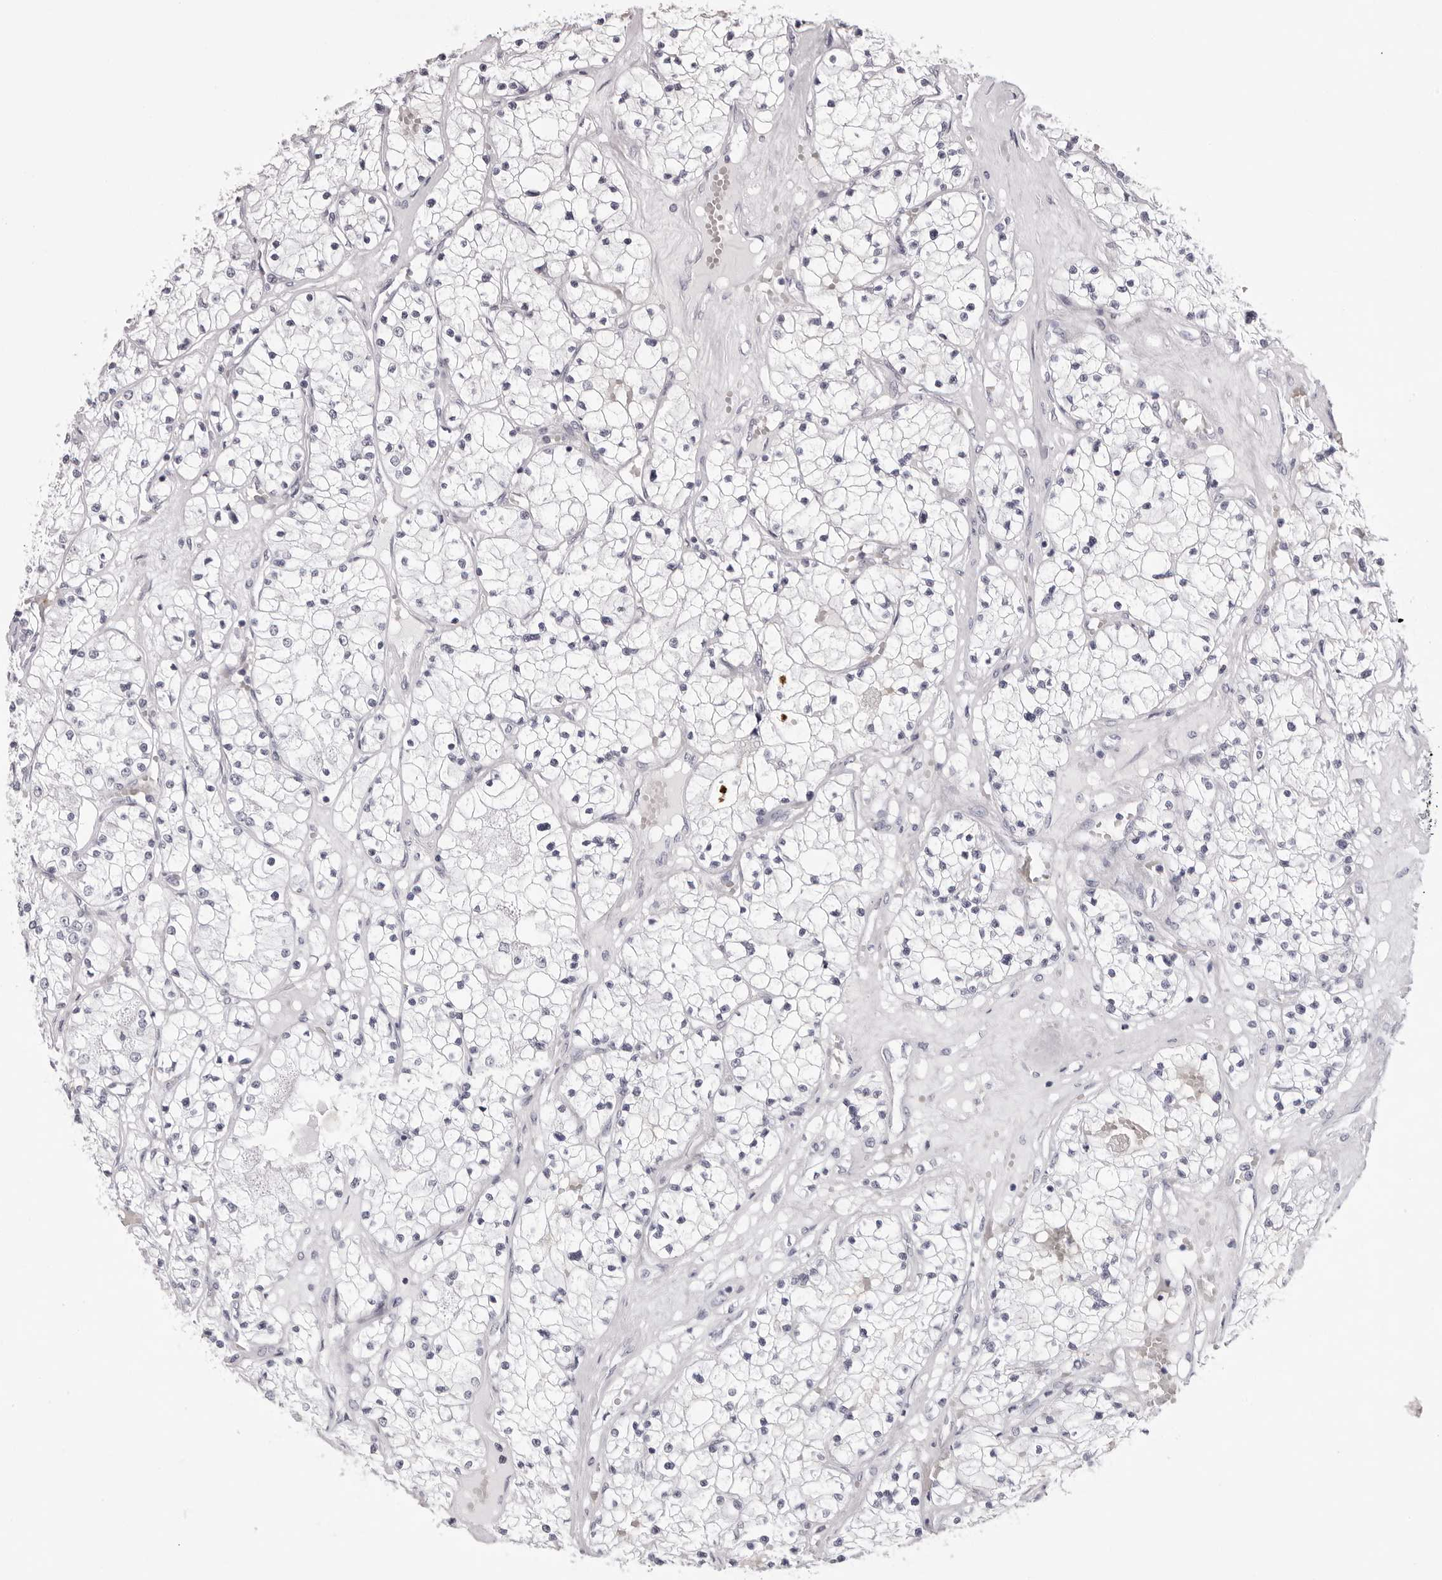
{"staining": {"intensity": "negative", "quantity": "none", "location": "none"}, "tissue": "renal cancer", "cell_type": "Tumor cells", "image_type": "cancer", "snomed": [{"axis": "morphology", "description": "Normal tissue, NOS"}, {"axis": "morphology", "description": "Adenocarcinoma, NOS"}, {"axis": "topography", "description": "Kidney"}], "caption": "Tumor cells are negative for brown protein staining in renal cancer (adenocarcinoma). The staining was performed using DAB (3,3'-diaminobenzidine) to visualize the protein expression in brown, while the nuclei were stained in blue with hematoxylin (Magnification: 20x).", "gene": "SPTA1", "patient": {"sex": "male", "age": 68}}